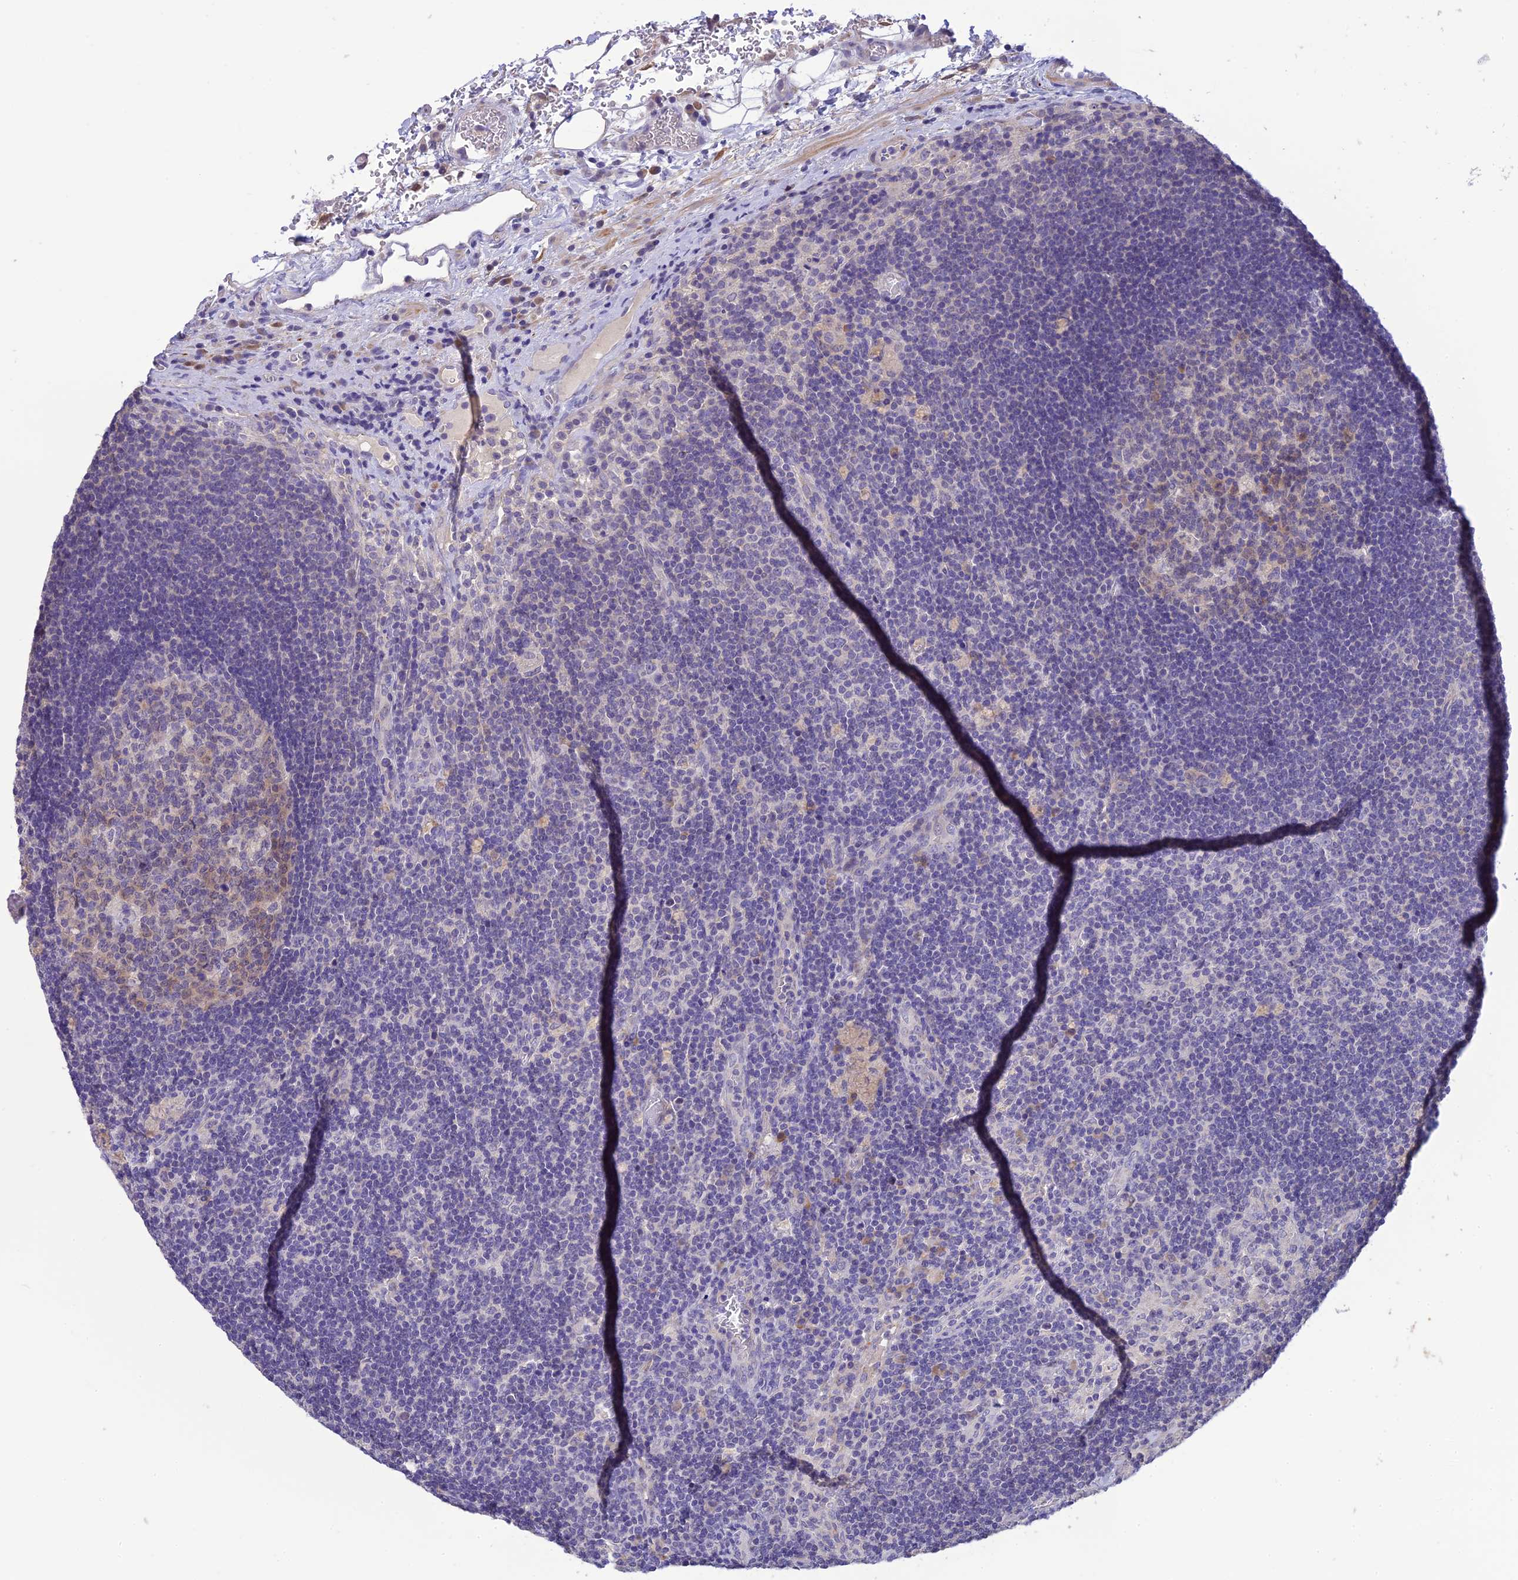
{"staining": {"intensity": "weak", "quantity": "<25%", "location": "cytoplasmic/membranous"}, "tissue": "lymph node", "cell_type": "Germinal center cells", "image_type": "normal", "snomed": [{"axis": "morphology", "description": "Normal tissue, NOS"}, {"axis": "topography", "description": "Lymph node"}], "caption": "Immunohistochemistry (IHC) of benign lymph node displays no staining in germinal center cells. (Stains: DAB (3,3'-diaminobenzidine) immunohistochemistry (IHC) with hematoxylin counter stain, Microscopy: brightfield microscopy at high magnification).", "gene": "XPO7", "patient": {"sex": "male", "age": 58}}